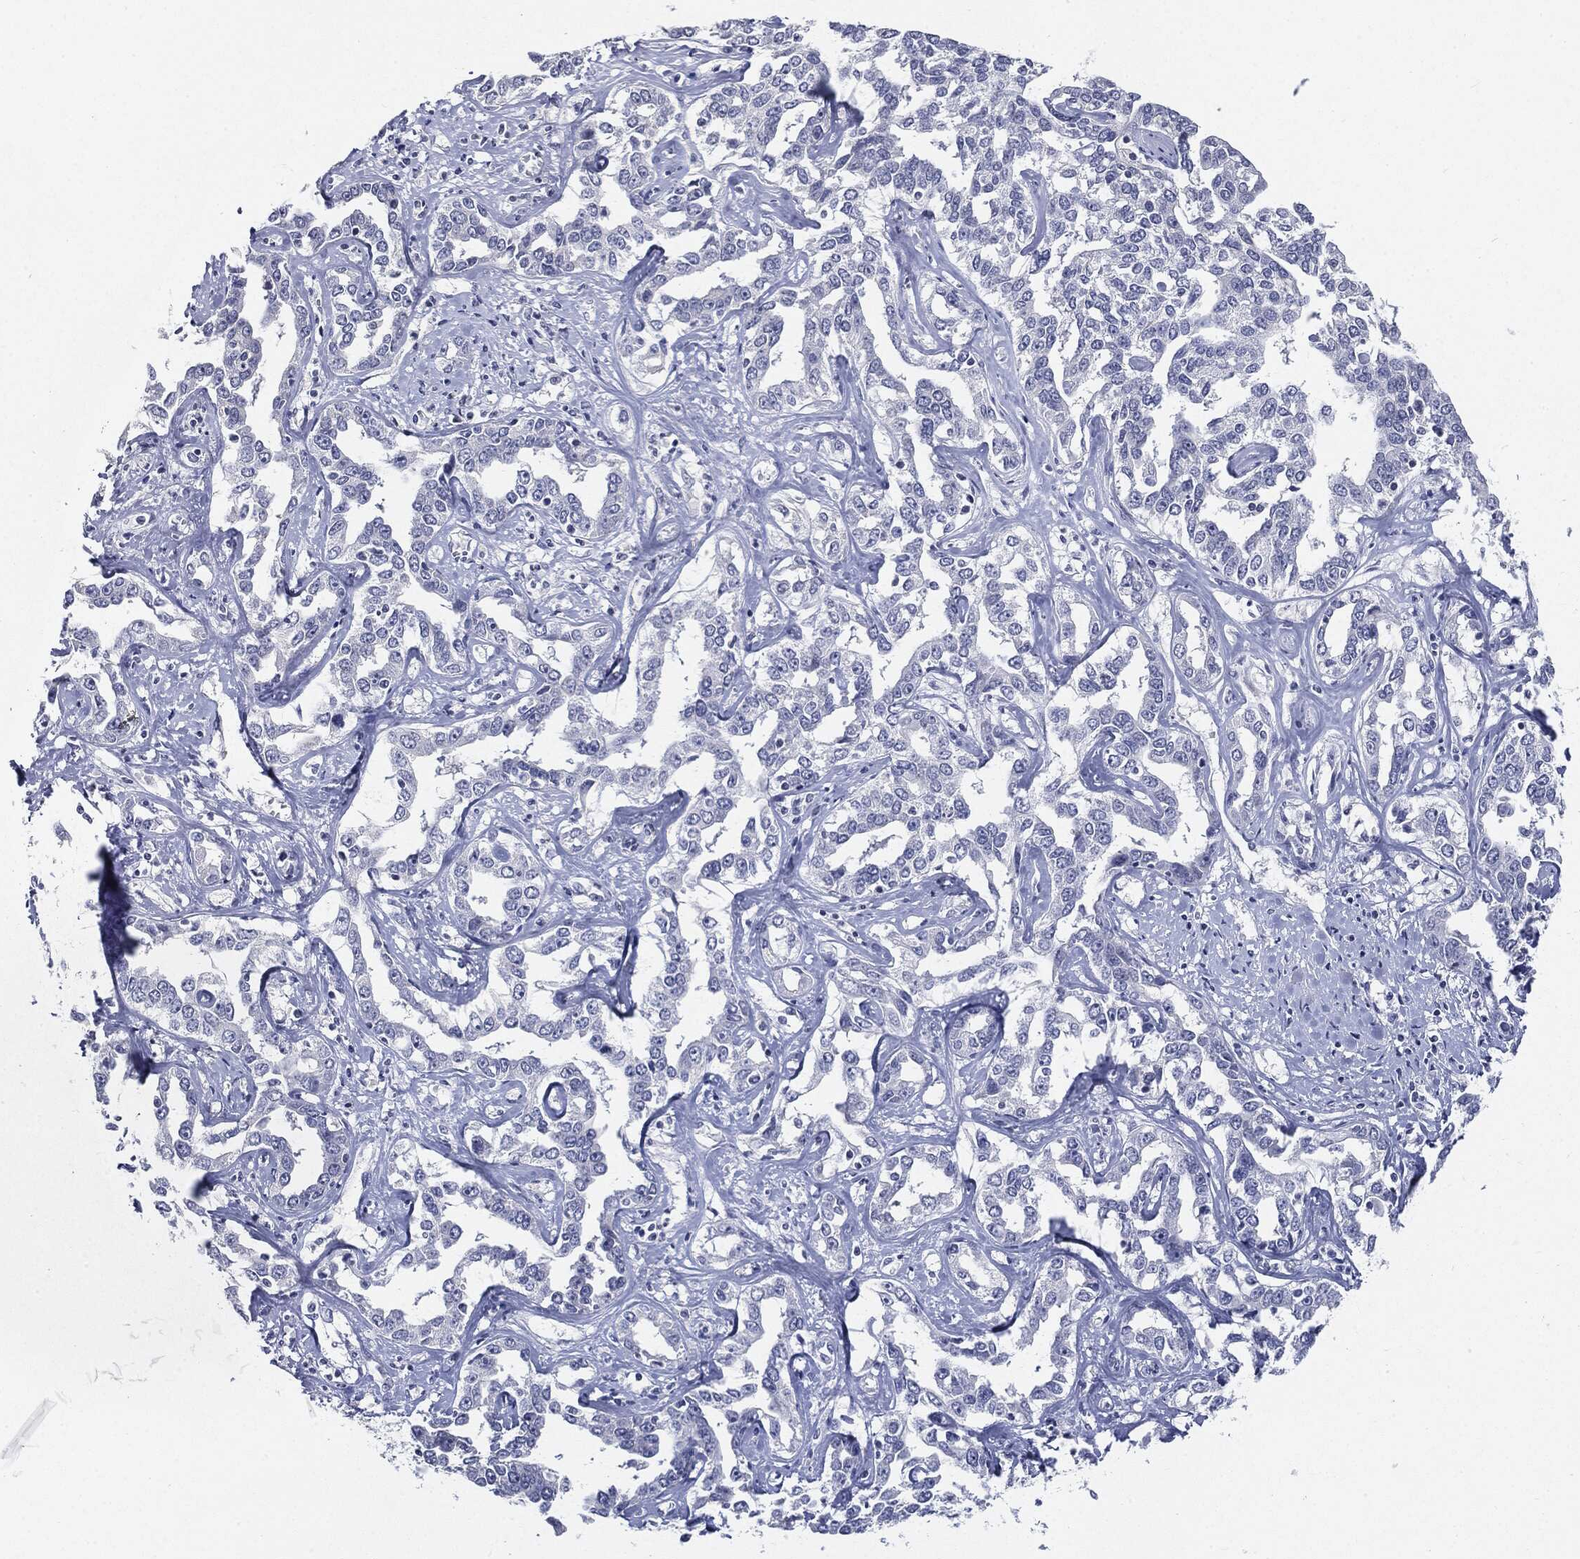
{"staining": {"intensity": "negative", "quantity": "none", "location": "none"}, "tissue": "liver cancer", "cell_type": "Tumor cells", "image_type": "cancer", "snomed": [{"axis": "morphology", "description": "Cholangiocarcinoma"}, {"axis": "topography", "description": "Liver"}], "caption": "Human cholangiocarcinoma (liver) stained for a protein using IHC shows no positivity in tumor cells.", "gene": "CGB1", "patient": {"sex": "male", "age": 59}}